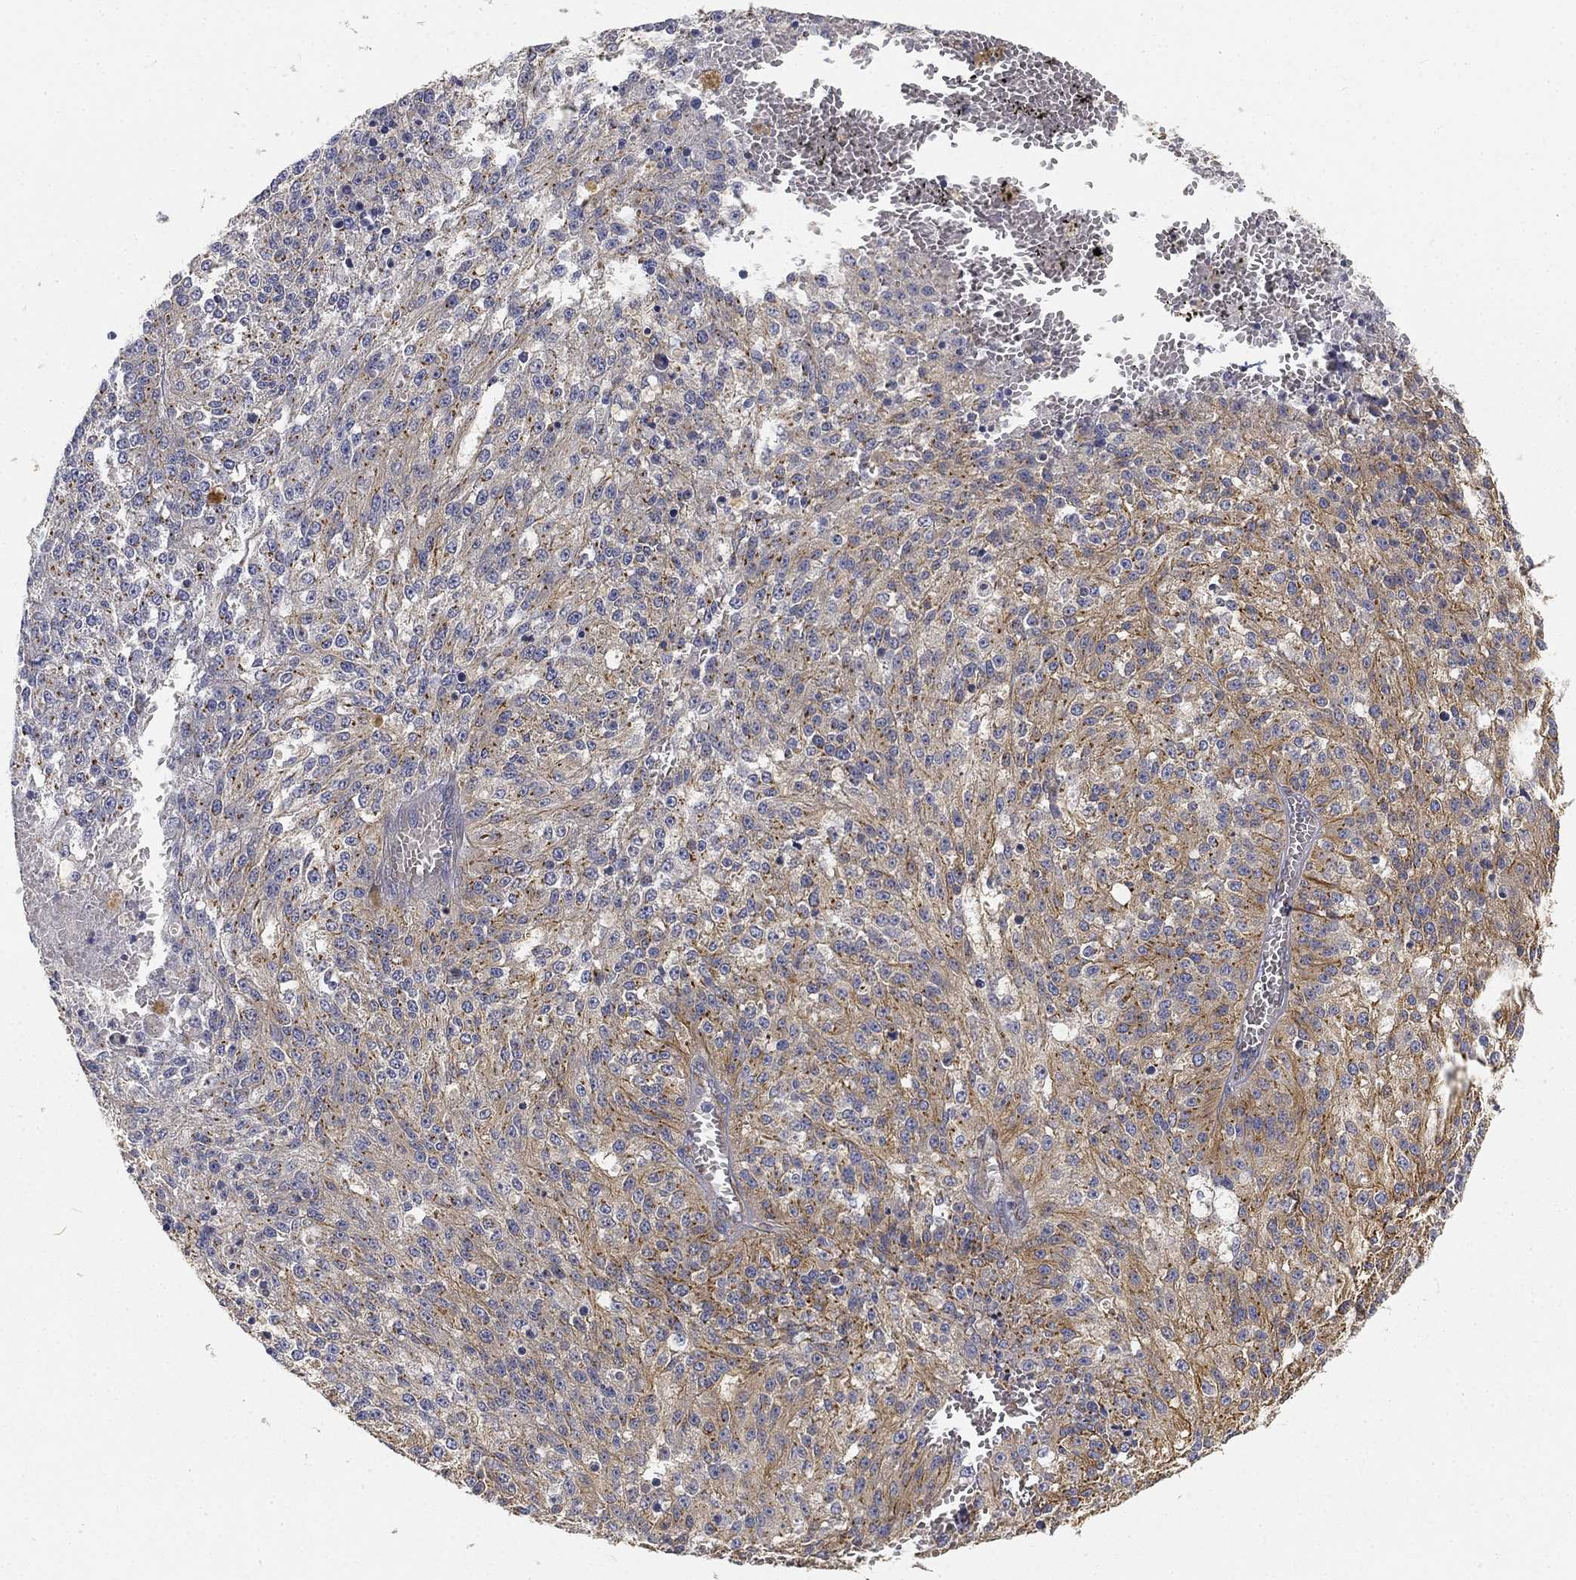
{"staining": {"intensity": "moderate", "quantity": "25%-75%", "location": "cytoplasmic/membranous"}, "tissue": "melanoma", "cell_type": "Tumor cells", "image_type": "cancer", "snomed": [{"axis": "morphology", "description": "Malignant melanoma, Metastatic site"}, {"axis": "topography", "description": "Lymph node"}], "caption": "A brown stain highlights moderate cytoplasmic/membranous positivity of a protein in malignant melanoma (metastatic site) tumor cells.", "gene": "TMEM25", "patient": {"sex": "female", "age": 64}}